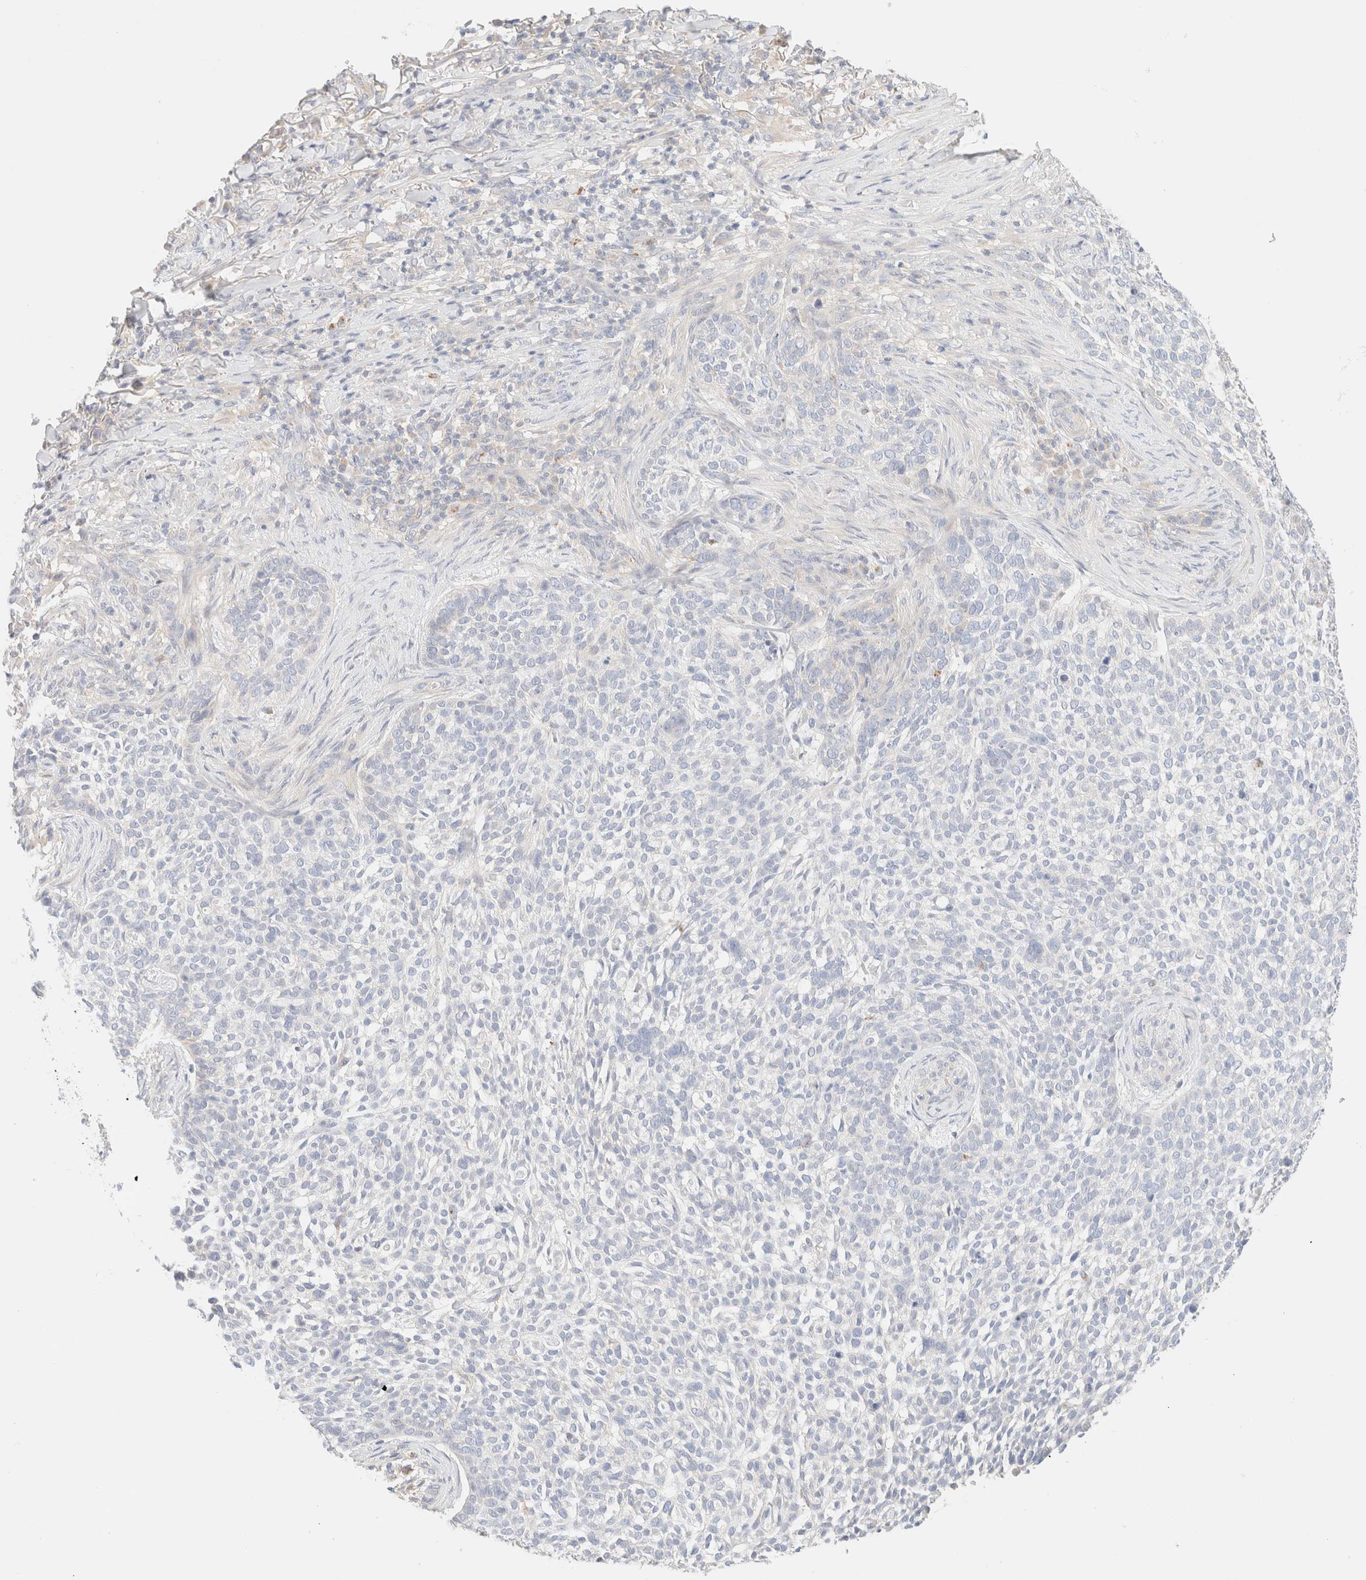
{"staining": {"intensity": "negative", "quantity": "none", "location": "none"}, "tissue": "skin cancer", "cell_type": "Tumor cells", "image_type": "cancer", "snomed": [{"axis": "morphology", "description": "Basal cell carcinoma"}, {"axis": "topography", "description": "Skin"}], "caption": "The histopathology image shows no staining of tumor cells in skin cancer.", "gene": "SARM1", "patient": {"sex": "female", "age": 64}}